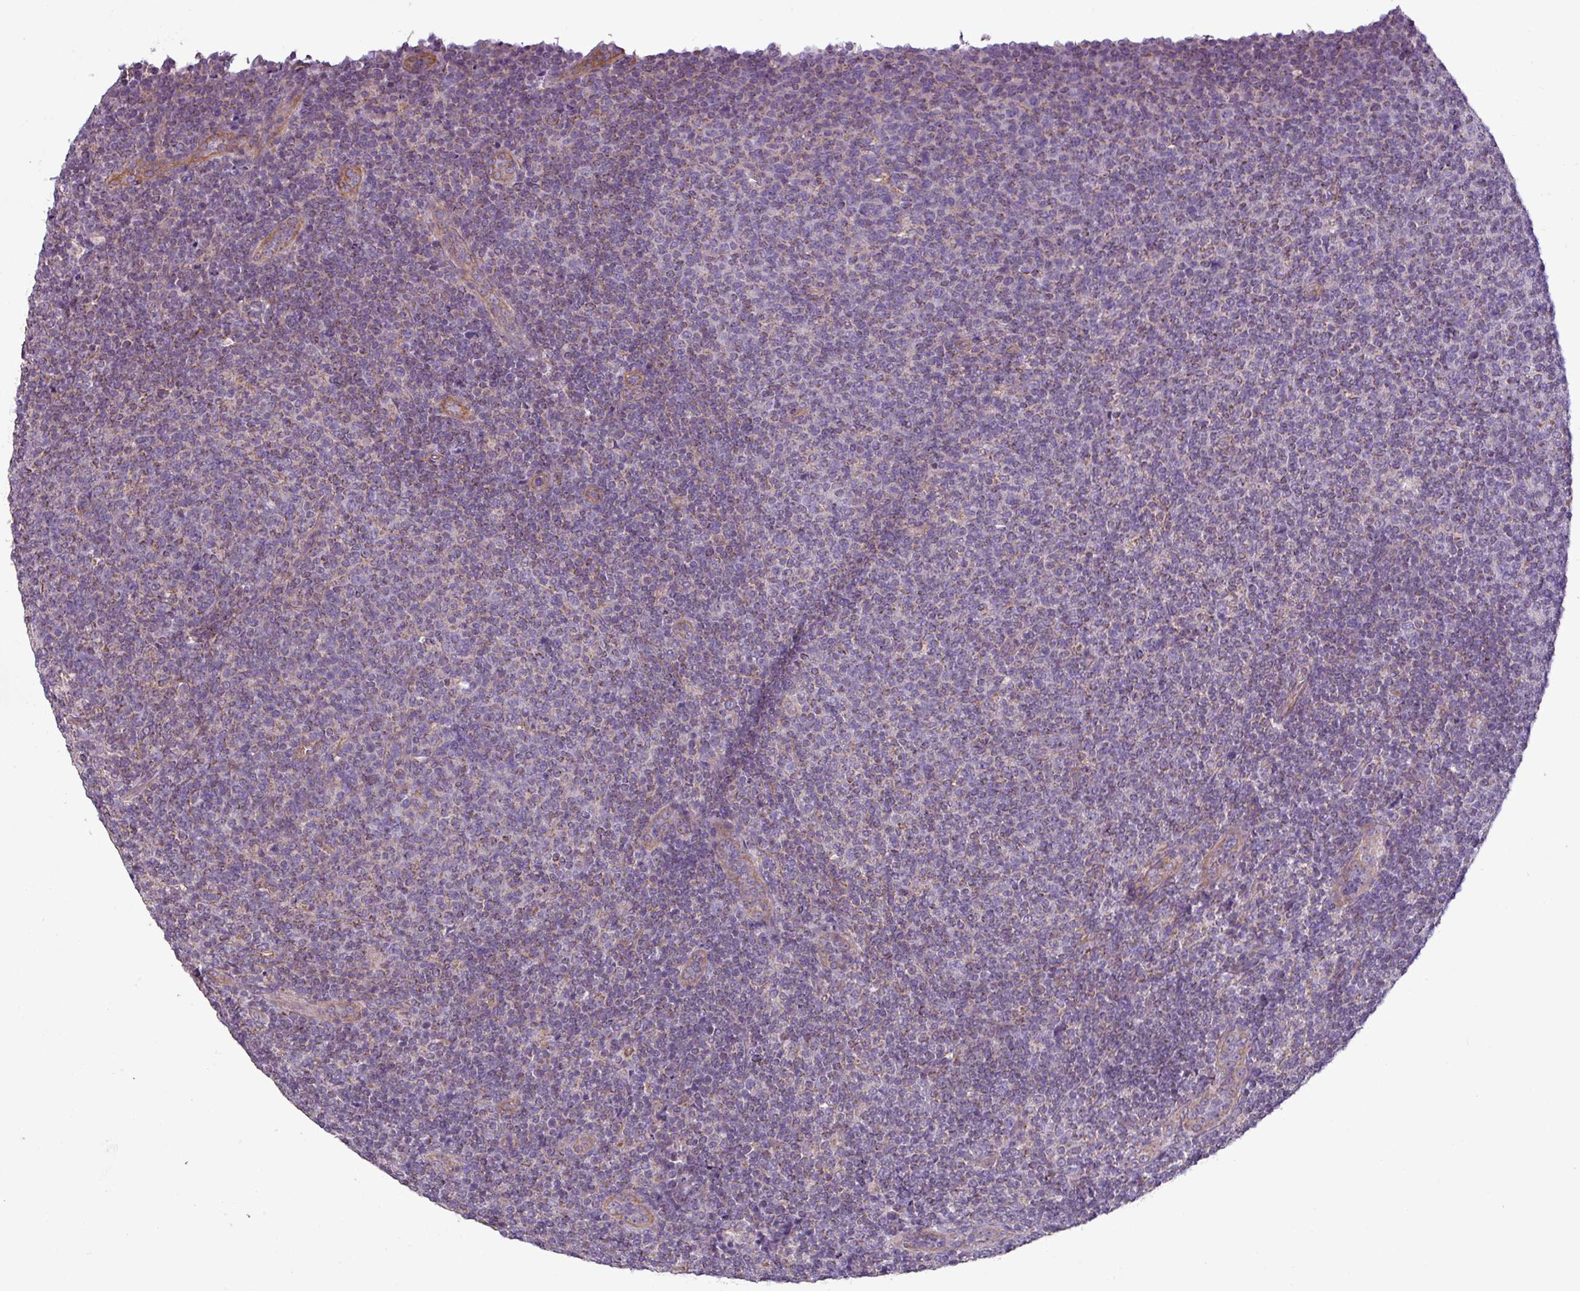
{"staining": {"intensity": "weak", "quantity": "<25%", "location": "cytoplasmic/membranous"}, "tissue": "lymphoma", "cell_type": "Tumor cells", "image_type": "cancer", "snomed": [{"axis": "morphology", "description": "Malignant lymphoma, non-Hodgkin's type, Low grade"}, {"axis": "topography", "description": "Lymph node"}], "caption": "This is an immunohistochemistry (IHC) micrograph of human lymphoma. There is no staining in tumor cells.", "gene": "BTN2A2", "patient": {"sex": "male", "age": 66}}